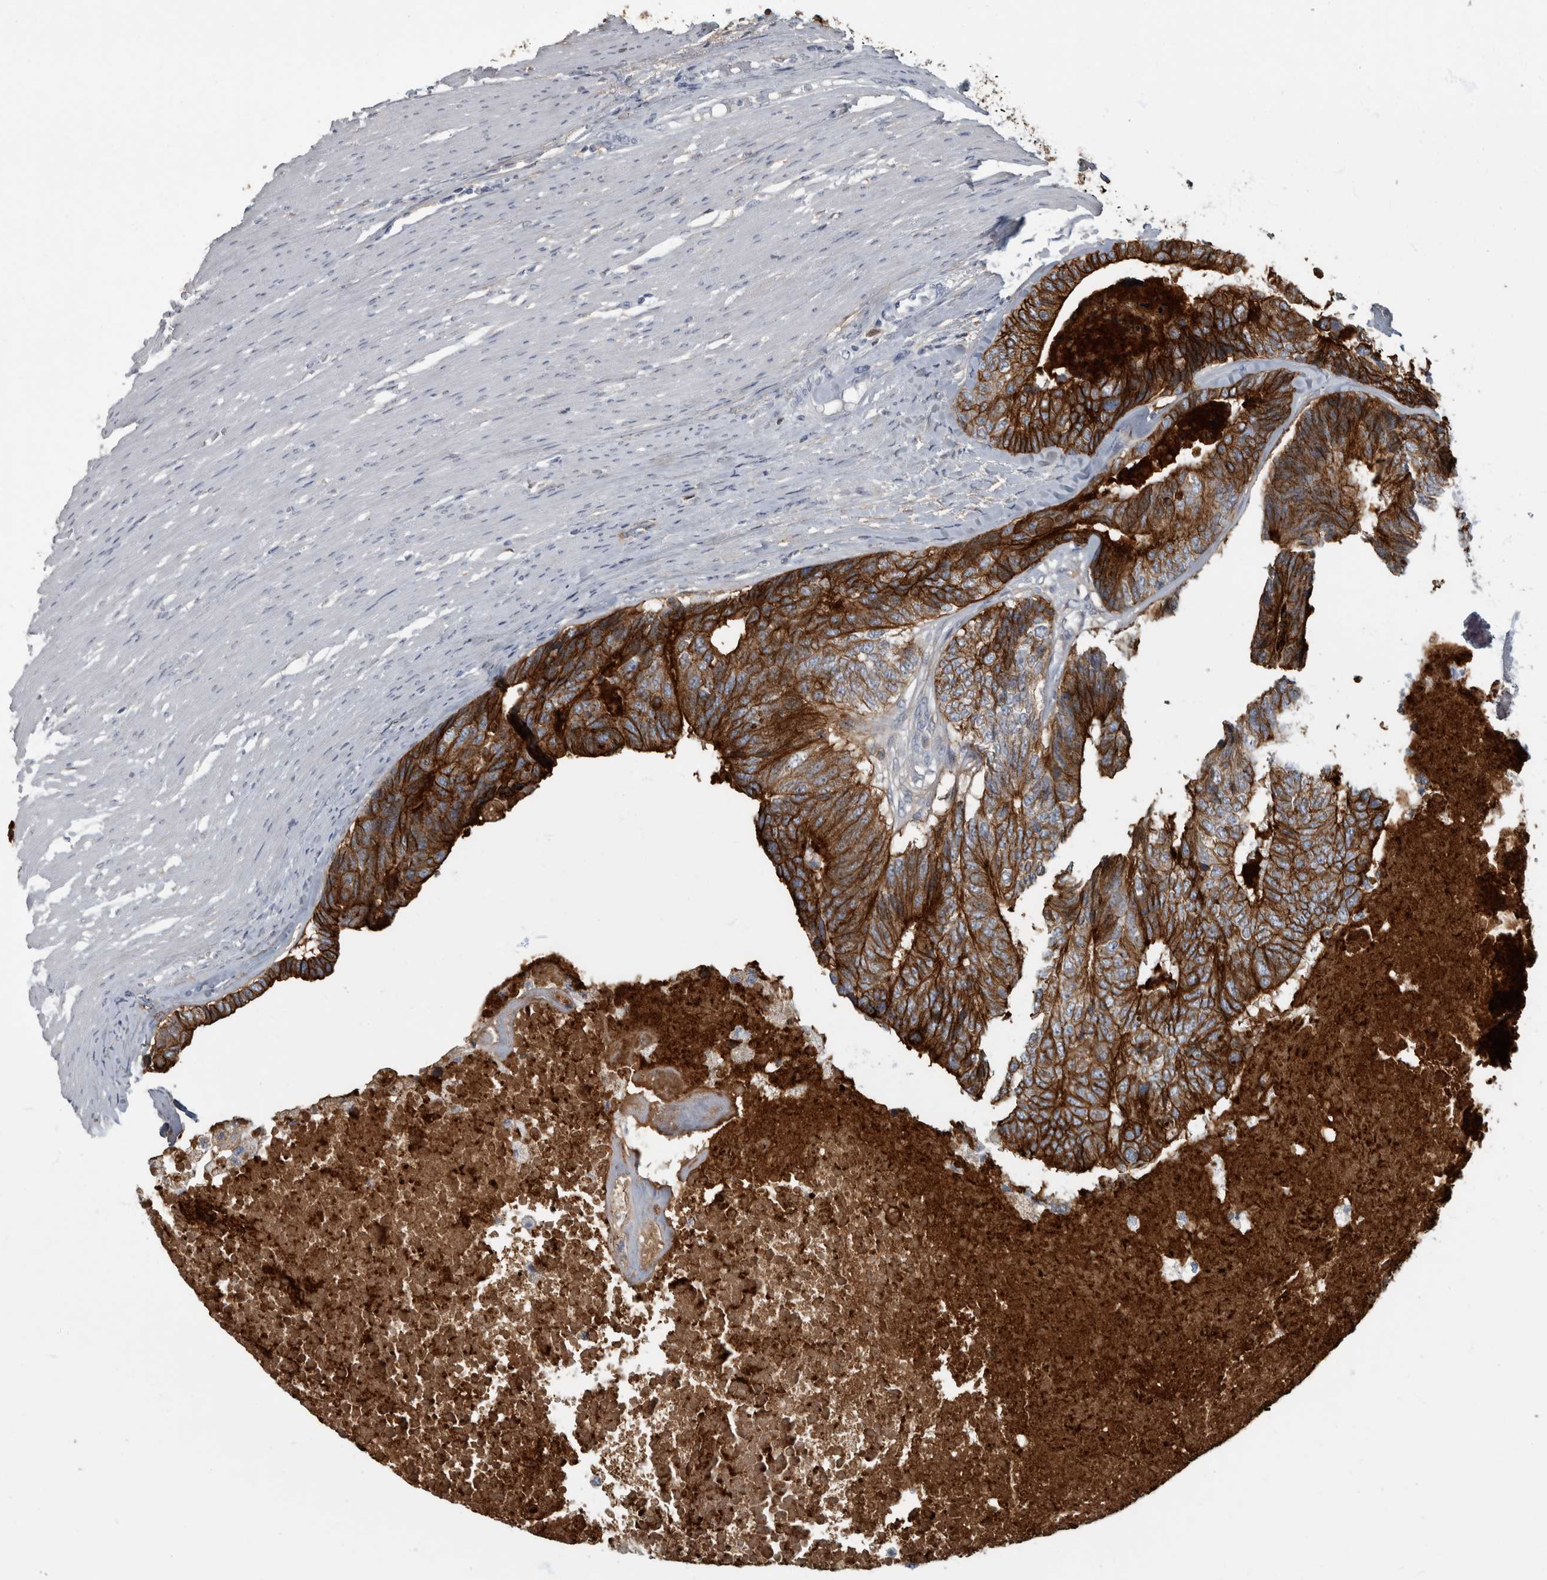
{"staining": {"intensity": "strong", "quantity": ">75%", "location": "cytoplasmic/membranous"}, "tissue": "colorectal cancer", "cell_type": "Tumor cells", "image_type": "cancer", "snomed": [{"axis": "morphology", "description": "Adenocarcinoma, NOS"}, {"axis": "topography", "description": "Colon"}], "caption": "A high amount of strong cytoplasmic/membranous positivity is appreciated in about >75% of tumor cells in colorectal cancer tissue.", "gene": "DSG2", "patient": {"sex": "female", "age": 67}}